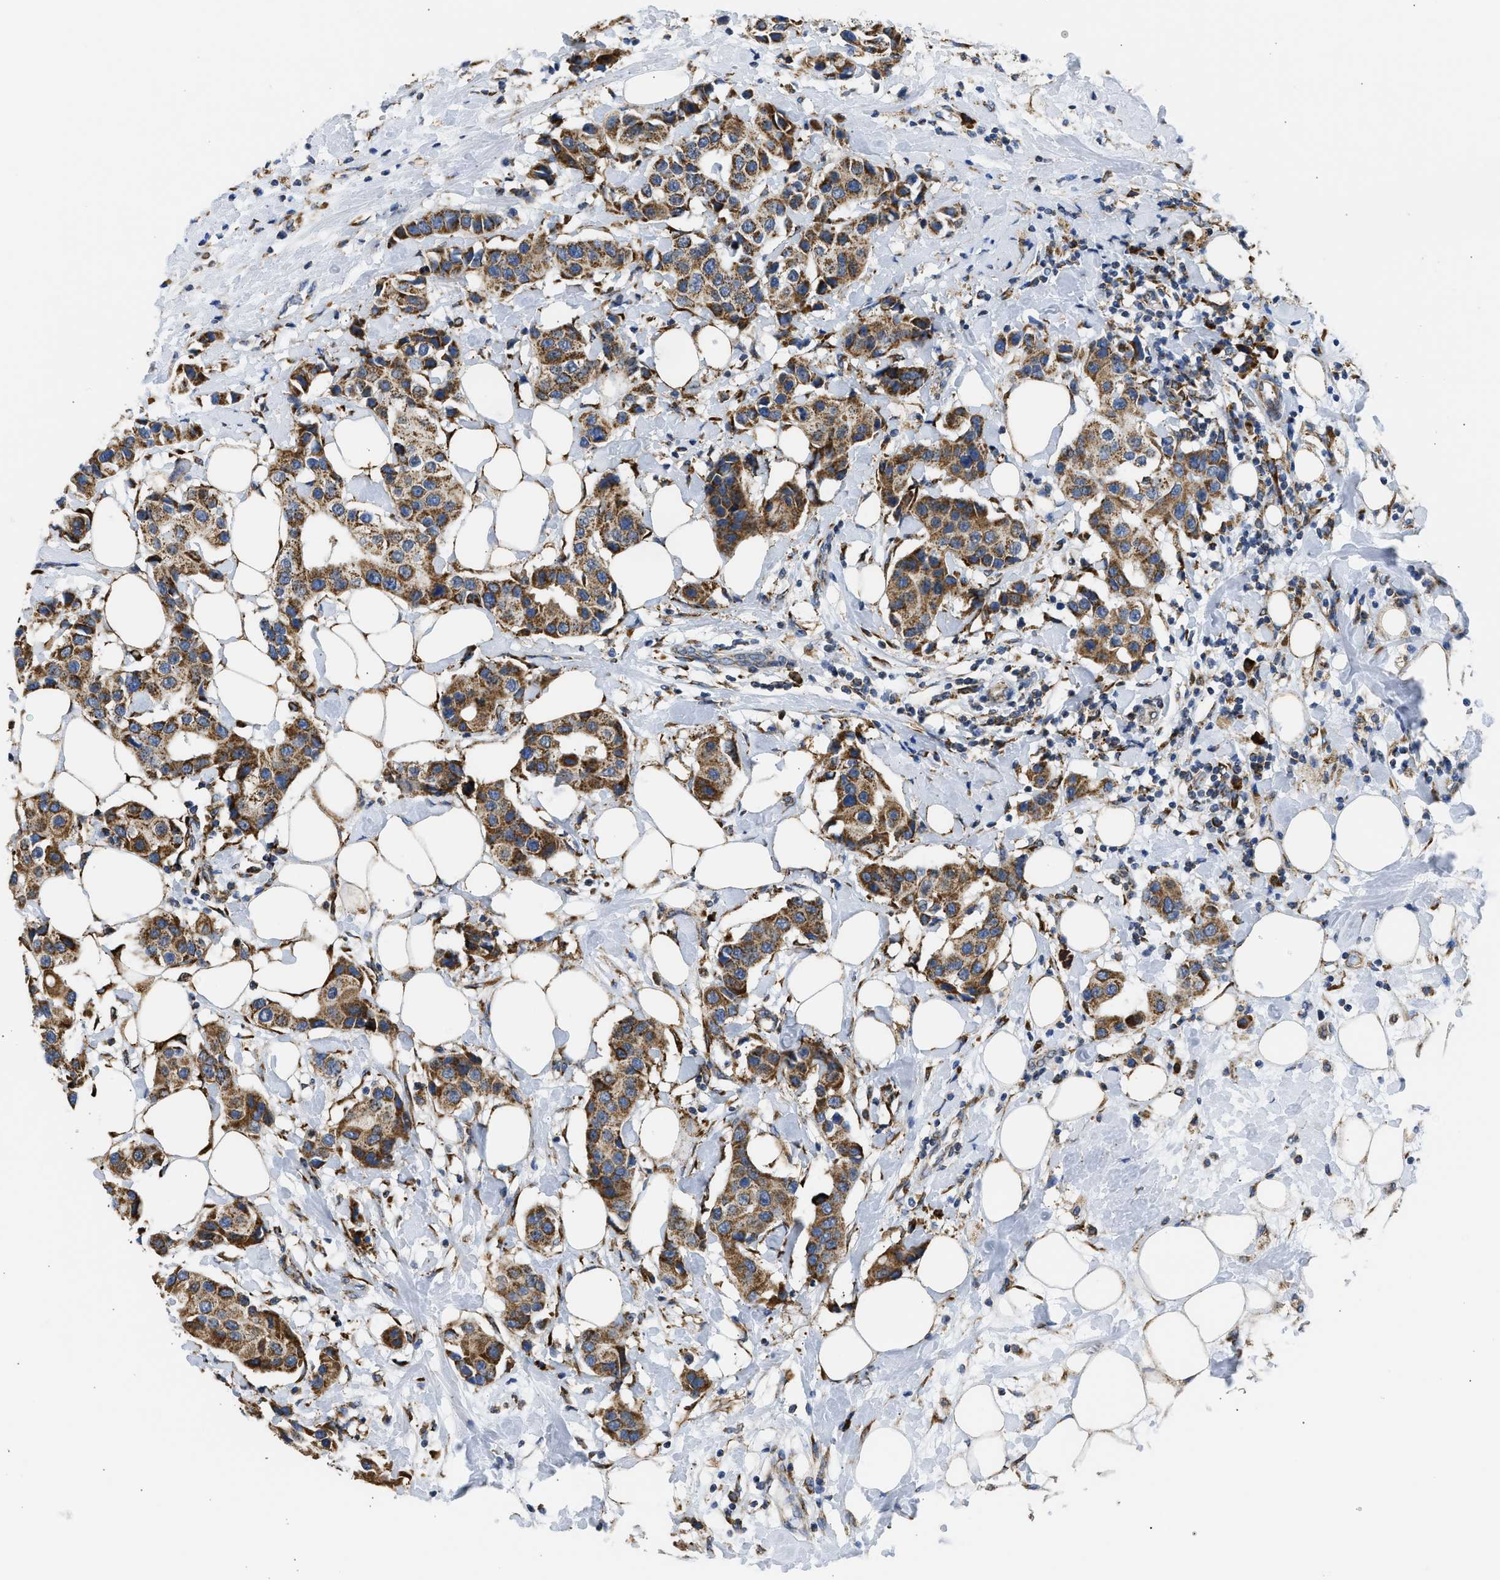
{"staining": {"intensity": "moderate", "quantity": ">75%", "location": "cytoplasmic/membranous"}, "tissue": "breast cancer", "cell_type": "Tumor cells", "image_type": "cancer", "snomed": [{"axis": "morphology", "description": "Normal tissue, NOS"}, {"axis": "morphology", "description": "Duct carcinoma"}, {"axis": "topography", "description": "Breast"}], "caption": "Invasive ductal carcinoma (breast) stained with DAB (3,3'-diaminobenzidine) immunohistochemistry (IHC) reveals medium levels of moderate cytoplasmic/membranous staining in about >75% of tumor cells.", "gene": "CYCS", "patient": {"sex": "female", "age": 39}}